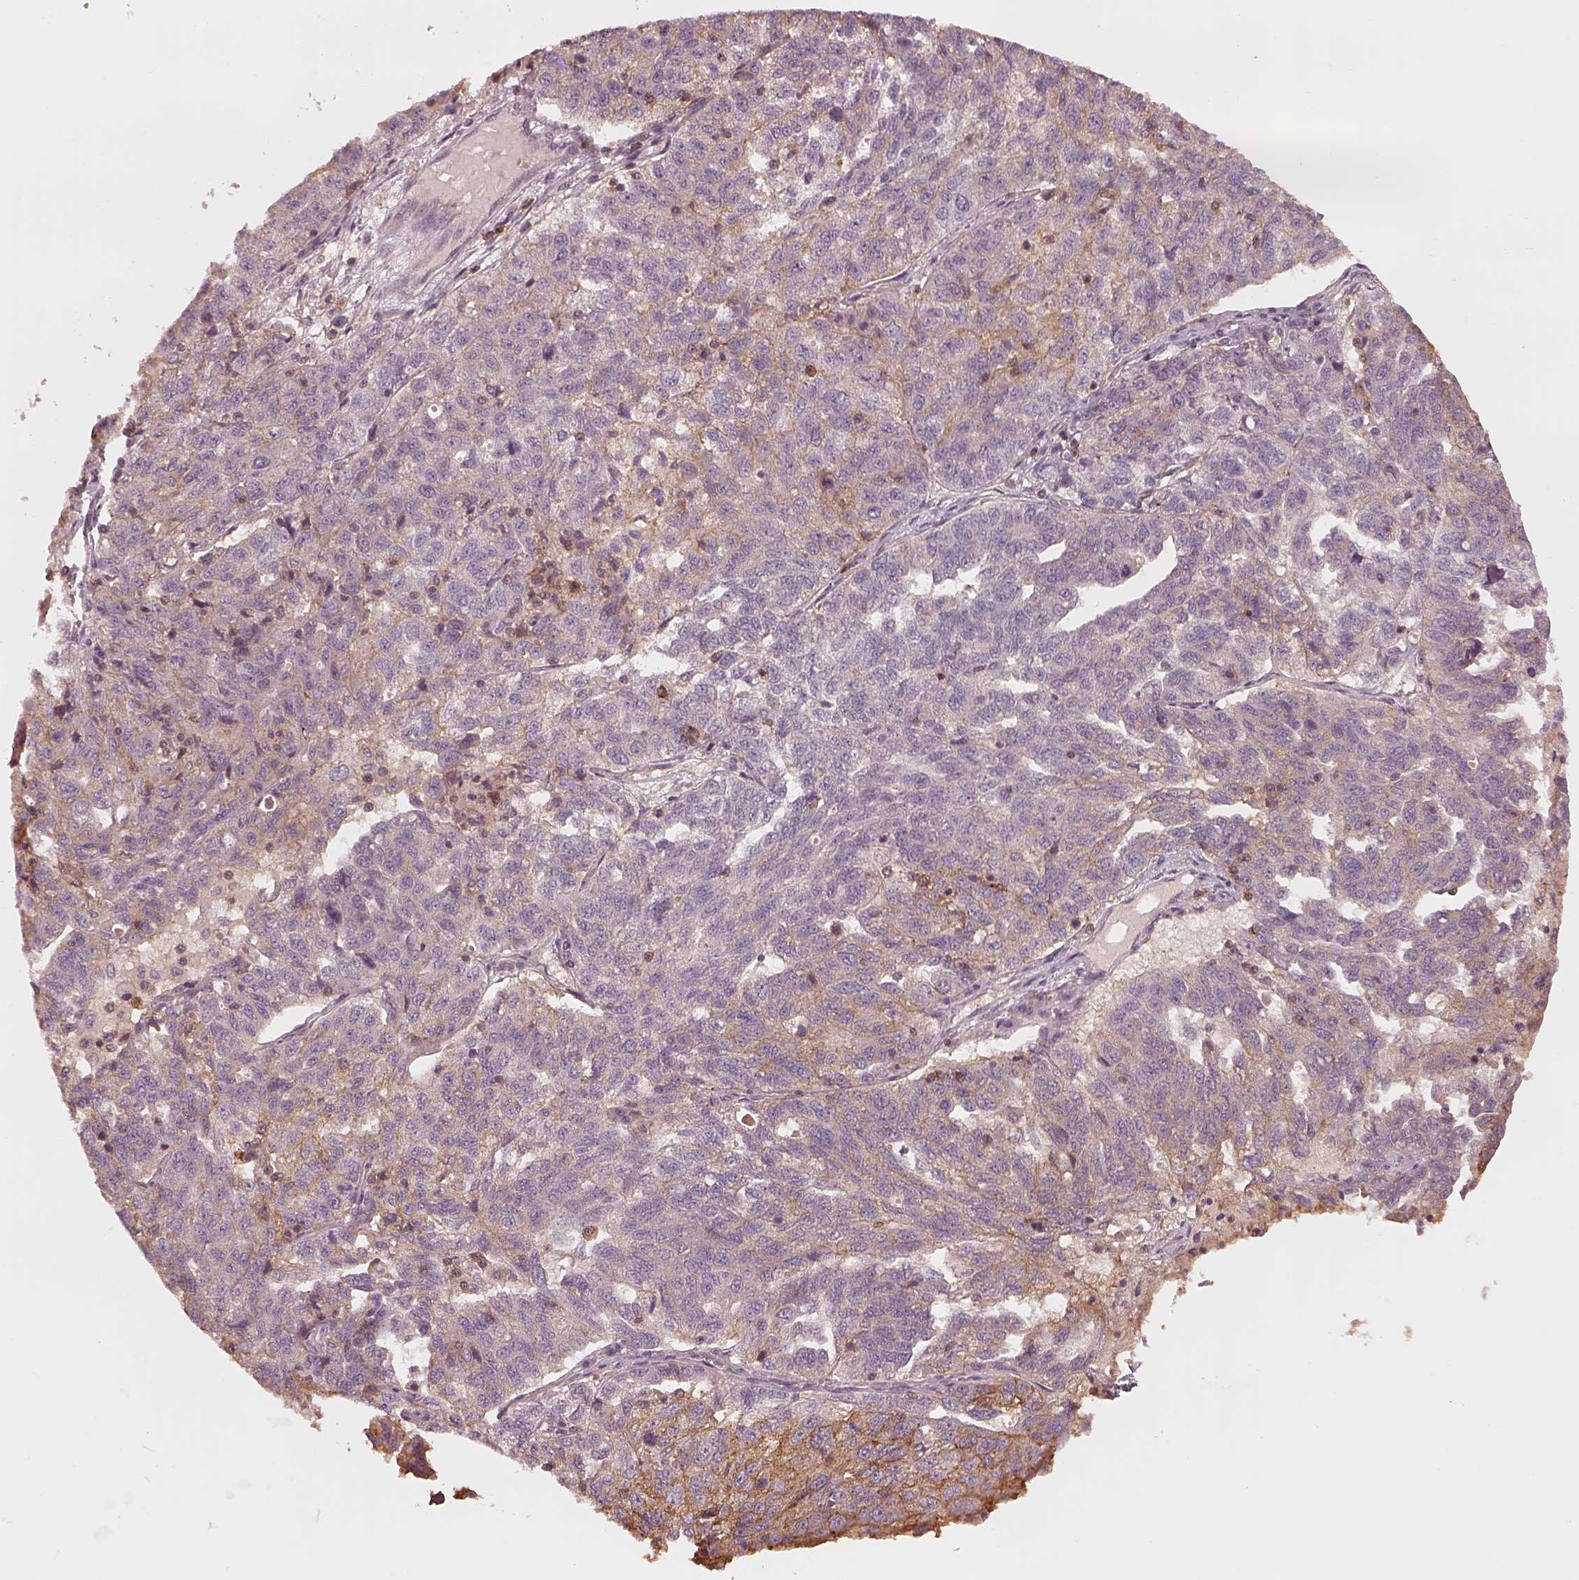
{"staining": {"intensity": "moderate", "quantity": "<25%", "location": "cytoplasmic/membranous"}, "tissue": "ovarian cancer", "cell_type": "Tumor cells", "image_type": "cancer", "snomed": [{"axis": "morphology", "description": "Cystadenocarcinoma, serous, NOS"}, {"axis": "topography", "description": "Ovary"}], "caption": "This is an image of immunohistochemistry (IHC) staining of ovarian cancer (serous cystadenocarcinoma), which shows moderate positivity in the cytoplasmic/membranous of tumor cells.", "gene": "FAM107B", "patient": {"sex": "female", "age": 71}}